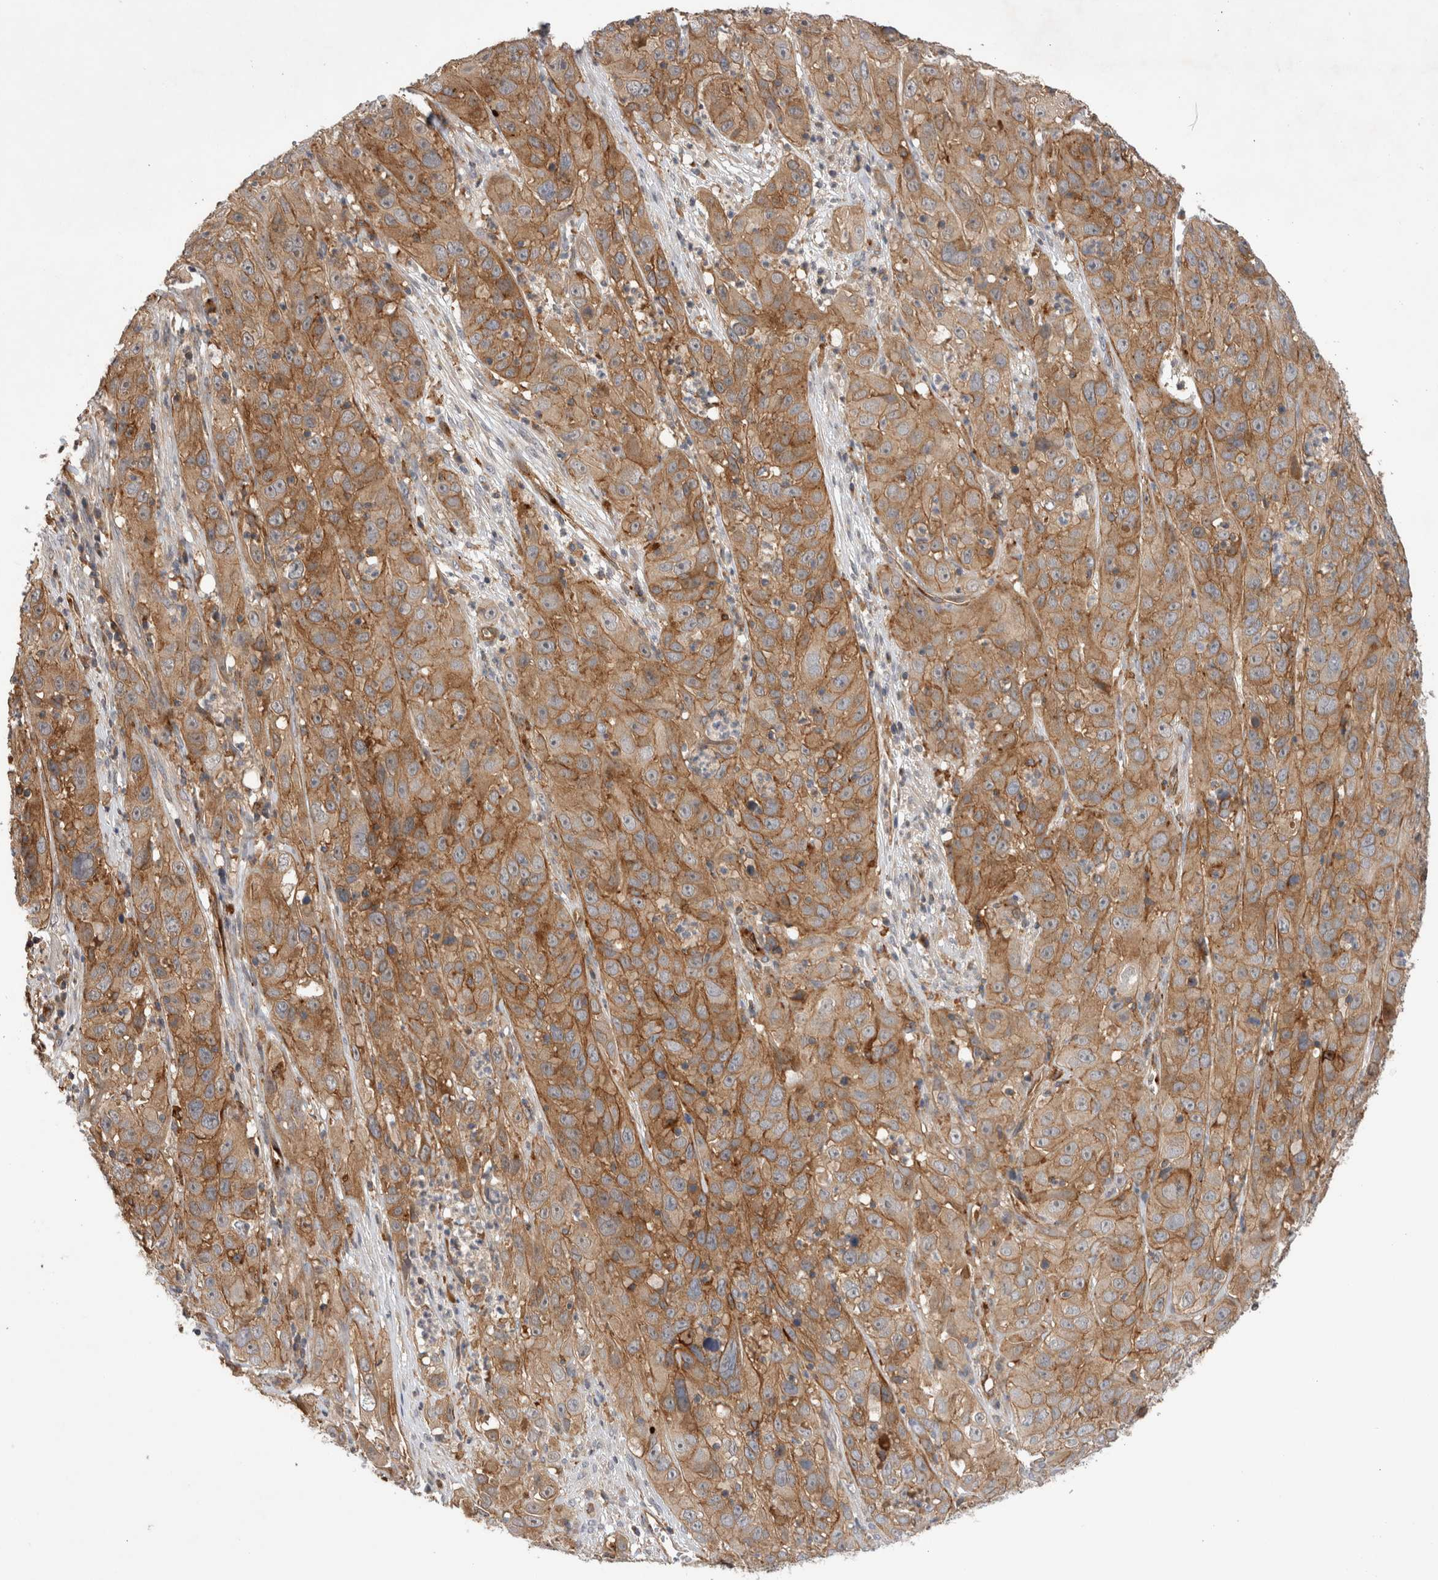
{"staining": {"intensity": "moderate", "quantity": ">75%", "location": "cytoplasmic/membranous"}, "tissue": "cervical cancer", "cell_type": "Tumor cells", "image_type": "cancer", "snomed": [{"axis": "morphology", "description": "Squamous cell carcinoma, NOS"}, {"axis": "topography", "description": "Cervix"}], "caption": "Immunohistochemical staining of human cervical squamous cell carcinoma exhibits medium levels of moderate cytoplasmic/membranous protein expression in about >75% of tumor cells. (Stains: DAB in brown, nuclei in blue, Microscopy: brightfield microscopy at high magnification).", "gene": "BNIP2", "patient": {"sex": "female", "age": 32}}